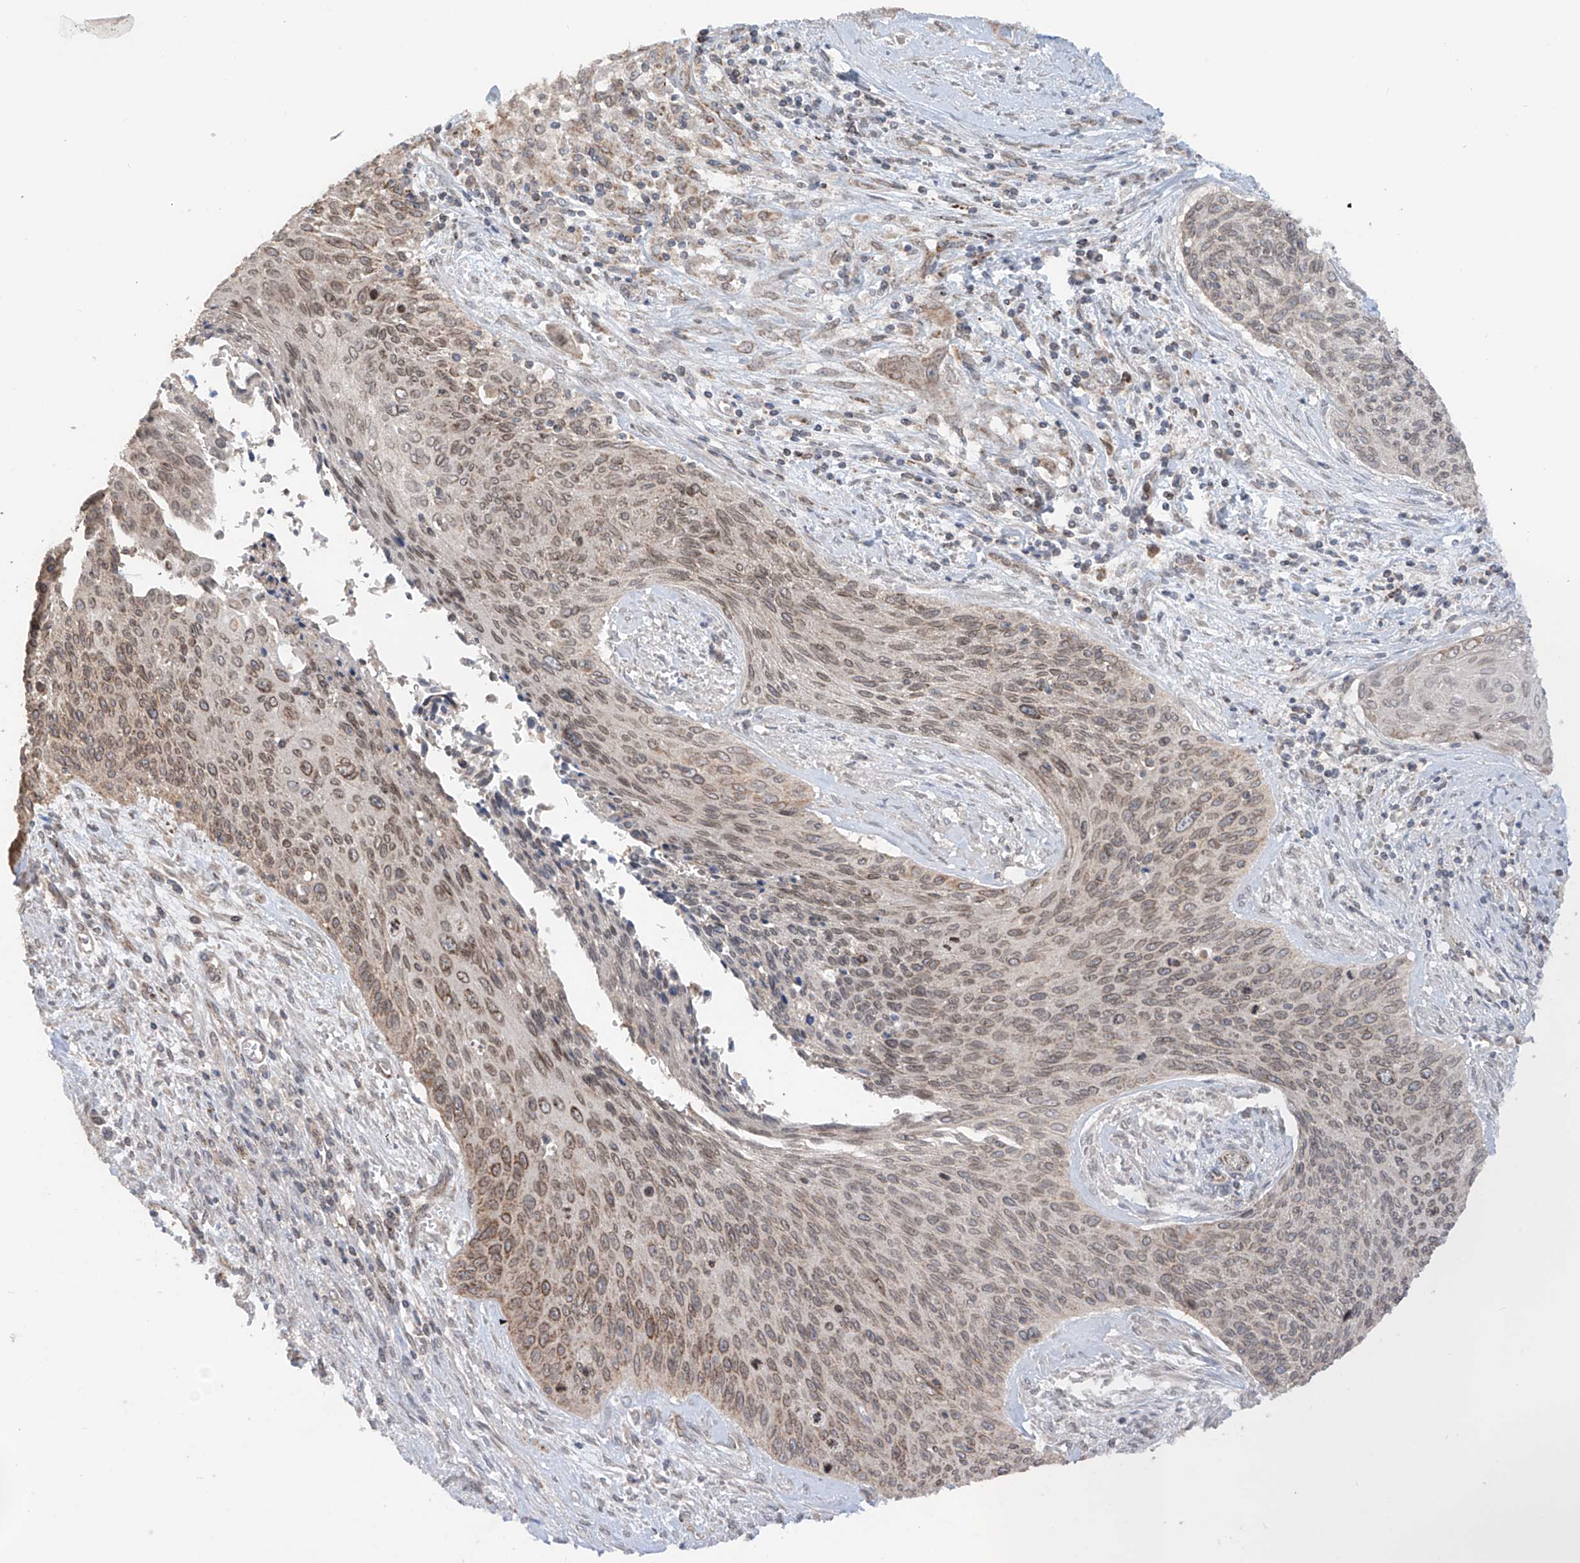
{"staining": {"intensity": "weak", "quantity": "25%-75%", "location": "nuclear"}, "tissue": "cervical cancer", "cell_type": "Tumor cells", "image_type": "cancer", "snomed": [{"axis": "morphology", "description": "Squamous cell carcinoma, NOS"}, {"axis": "topography", "description": "Cervix"}], "caption": "Brown immunohistochemical staining in cervical cancer shows weak nuclear positivity in about 25%-75% of tumor cells.", "gene": "AHCTF1", "patient": {"sex": "female", "age": 55}}